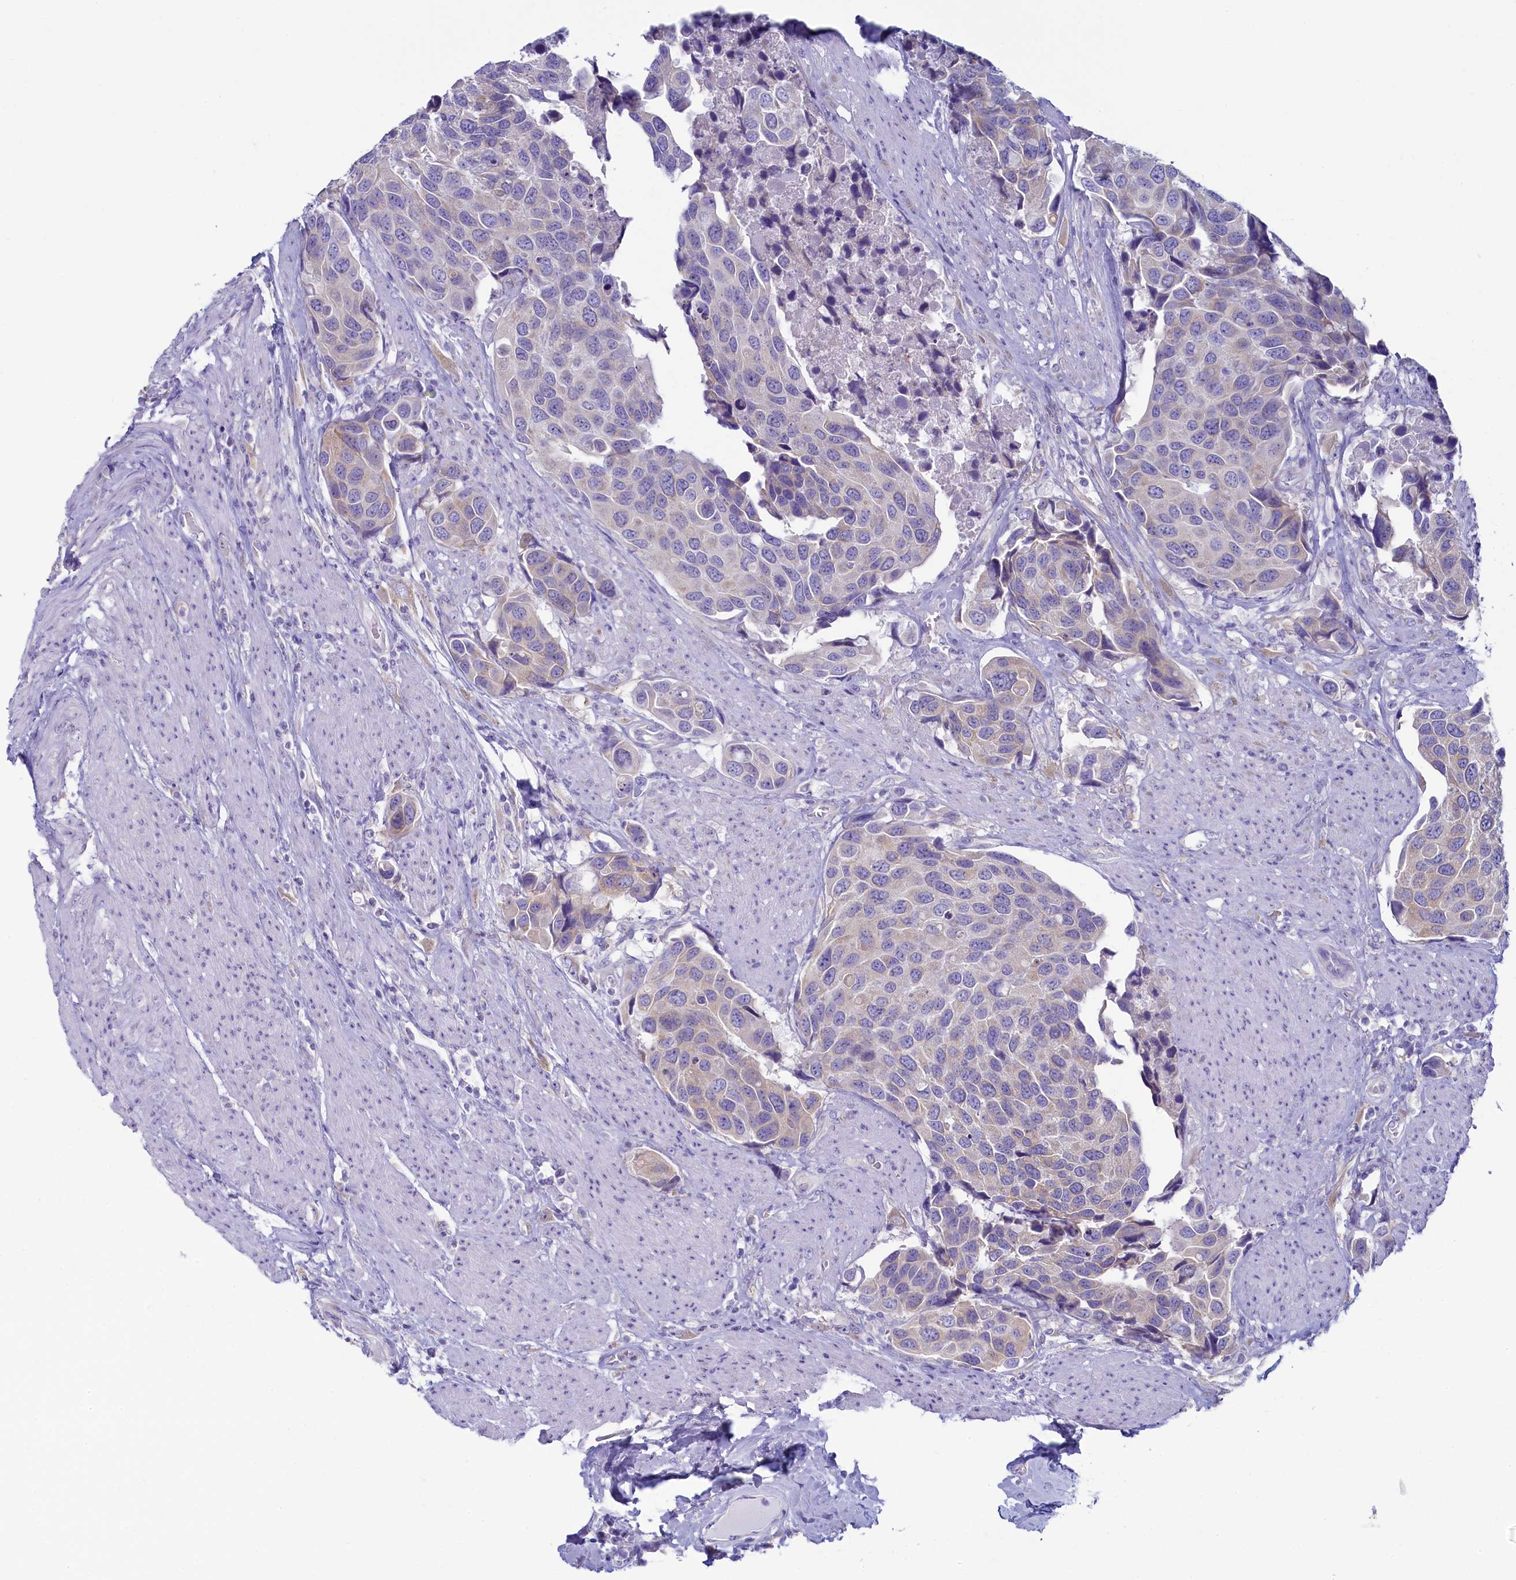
{"staining": {"intensity": "weak", "quantity": "<25%", "location": "cytoplasmic/membranous"}, "tissue": "urothelial cancer", "cell_type": "Tumor cells", "image_type": "cancer", "snomed": [{"axis": "morphology", "description": "Urothelial carcinoma, High grade"}, {"axis": "topography", "description": "Urinary bladder"}], "caption": "IHC photomicrograph of urothelial cancer stained for a protein (brown), which reveals no expression in tumor cells.", "gene": "SKA3", "patient": {"sex": "male", "age": 74}}